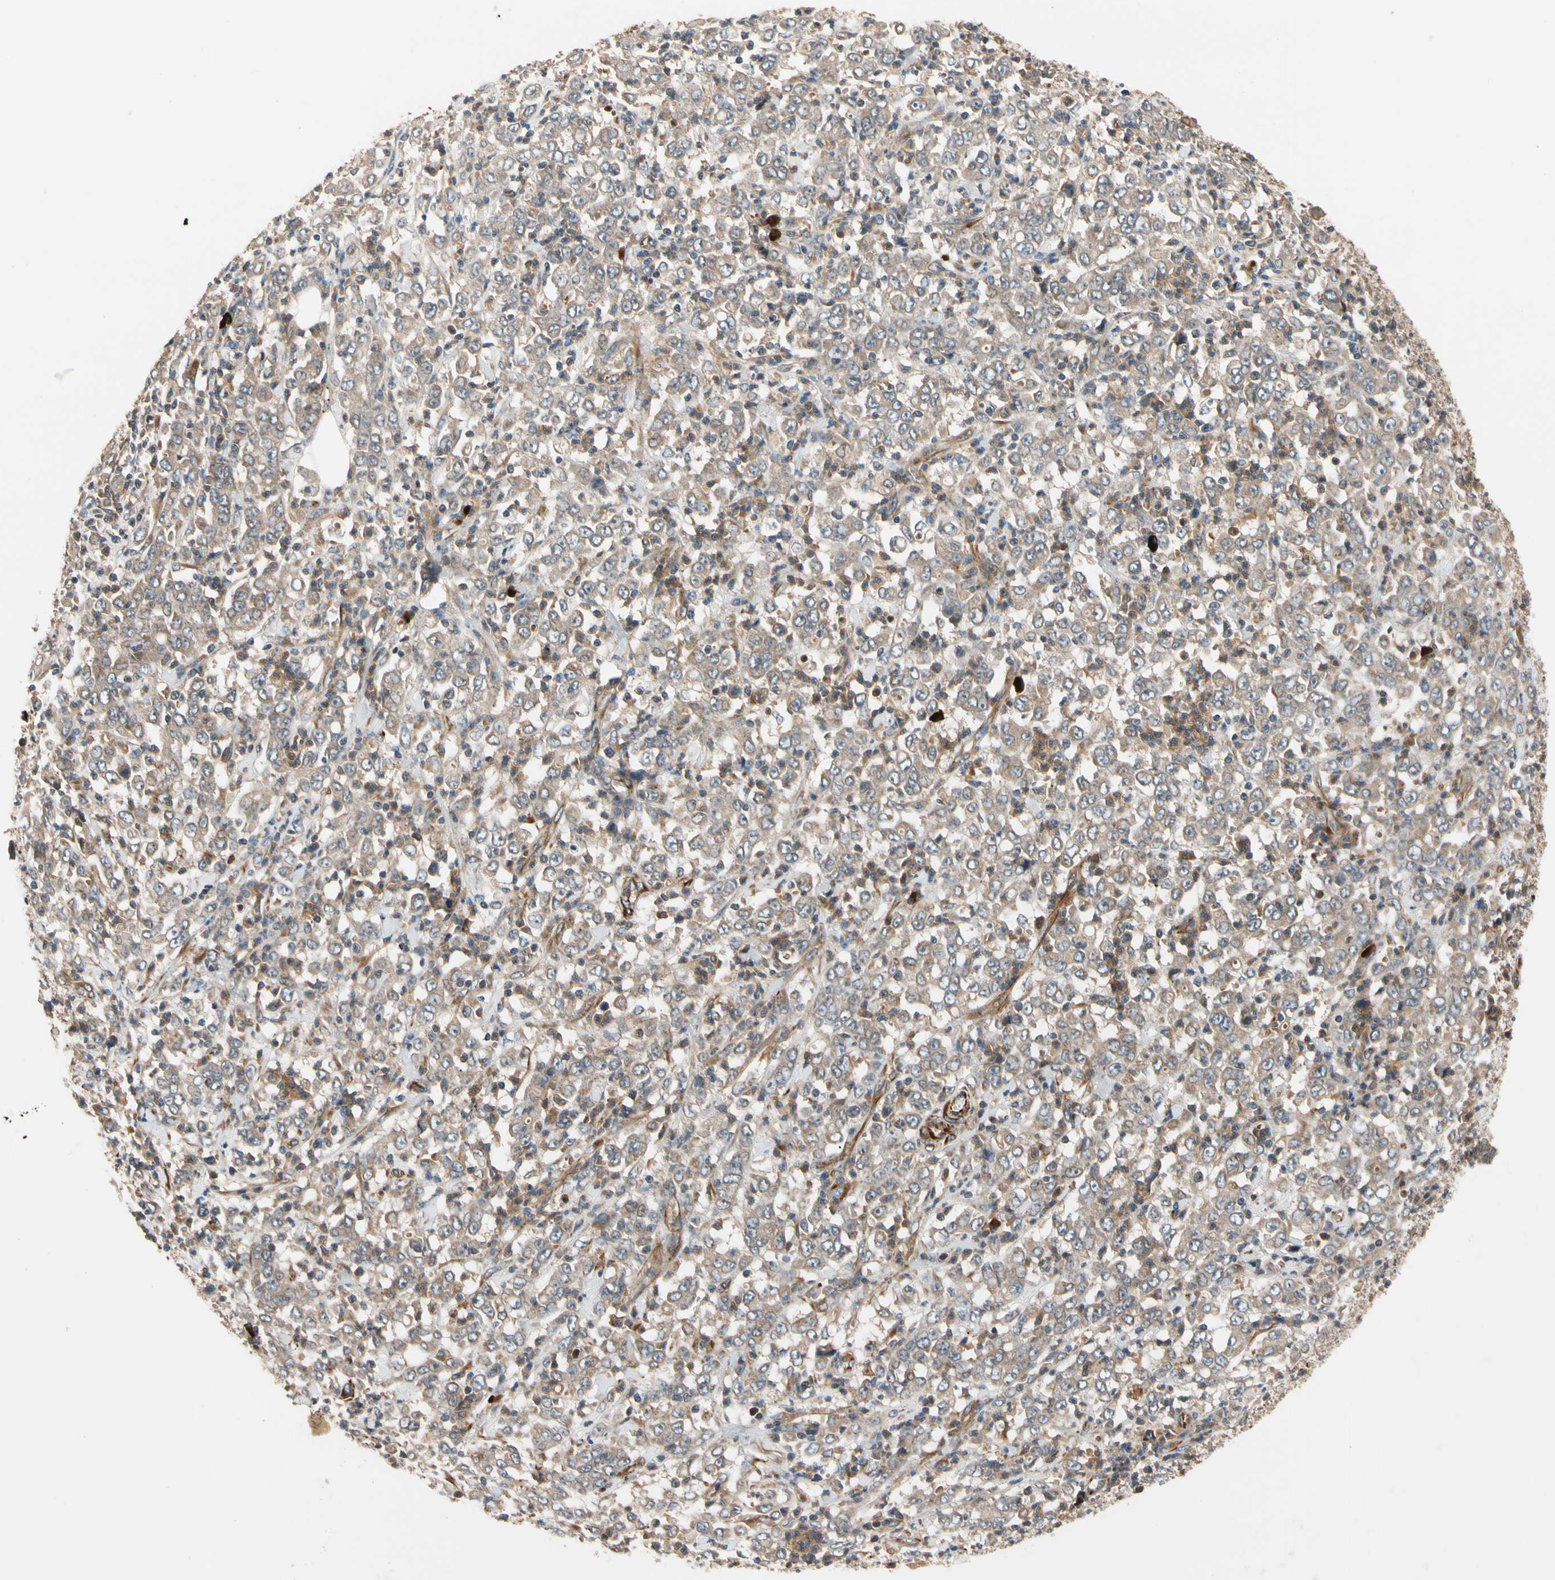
{"staining": {"intensity": "moderate", "quantity": ">75%", "location": "cytoplasmic/membranous"}, "tissue": "stomach cancer", "cell_type": "Tumor cells", "image_type": "cancer", "snomed": [{"axis": "morphology", "description": "Adenocarcinoma, NOS"}, {"axis": "topography", "description": "Stomach, lower"}], "caption": "Human stomach adenocarcinoma stained with a brown dye shows moderate cytoplasmic/membranous positive staining in approximately >75% of tumor cells.", "gene": "FGD6", "patient": {"sex": "female", "age": 71}}